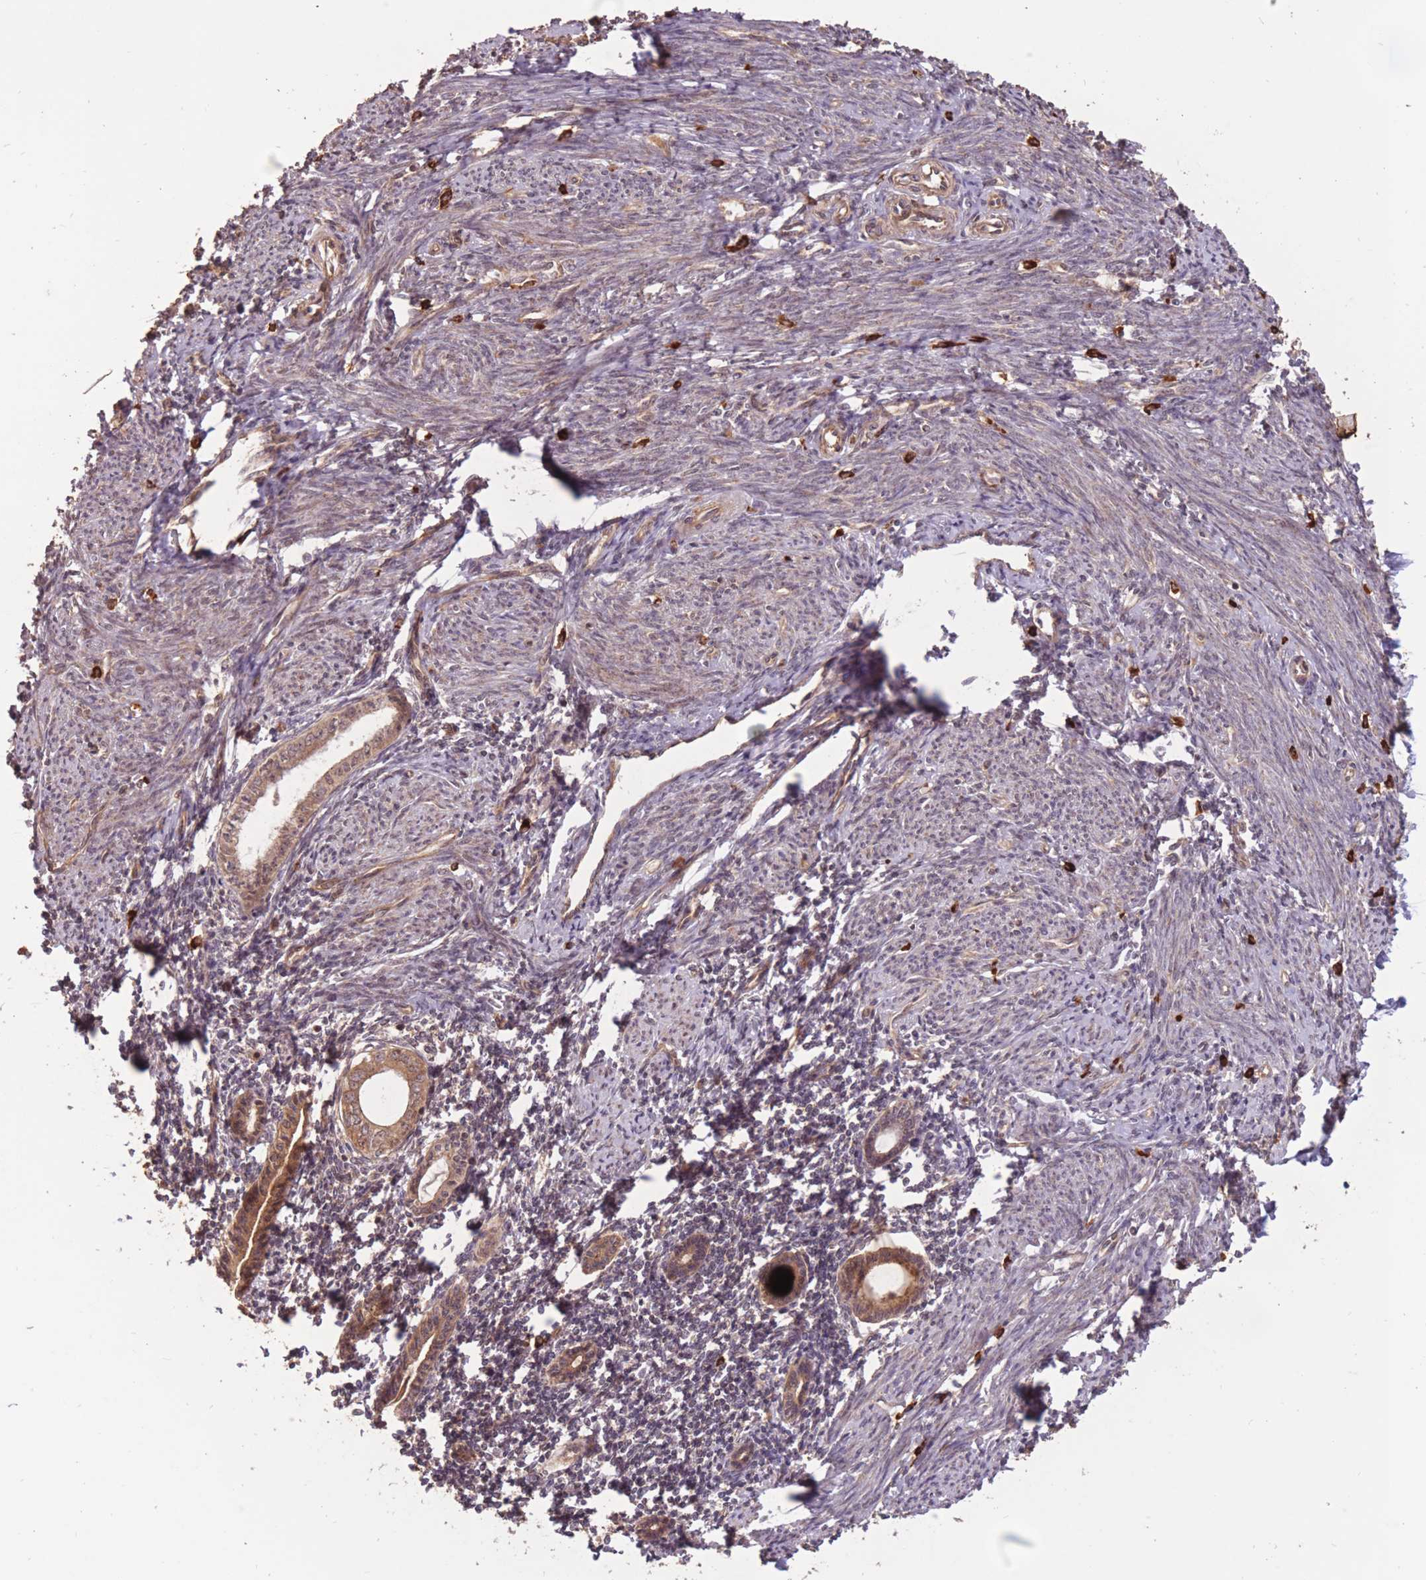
{"staining": {"intensity": "moderate", "quantity": "25%-75%", "location": "cytoplasmic/membranous"}, "tissue": "endometrium", "cell_type": "Cells in endometrial stroma", "image_type": "normal", "snomed": [{"axis": "morphology", "description": "Normal tissue, NOS"}, {"axis": "topography", "description": "Endometrium"}], "caption": "A brown stain shows moderate cytoplasmic/membranous expression of a protein in cells in endometrial stroma of unremarkable human endometrium.", "gene": "ERBB3", "patient": {"sex": "female", "age": 63}}